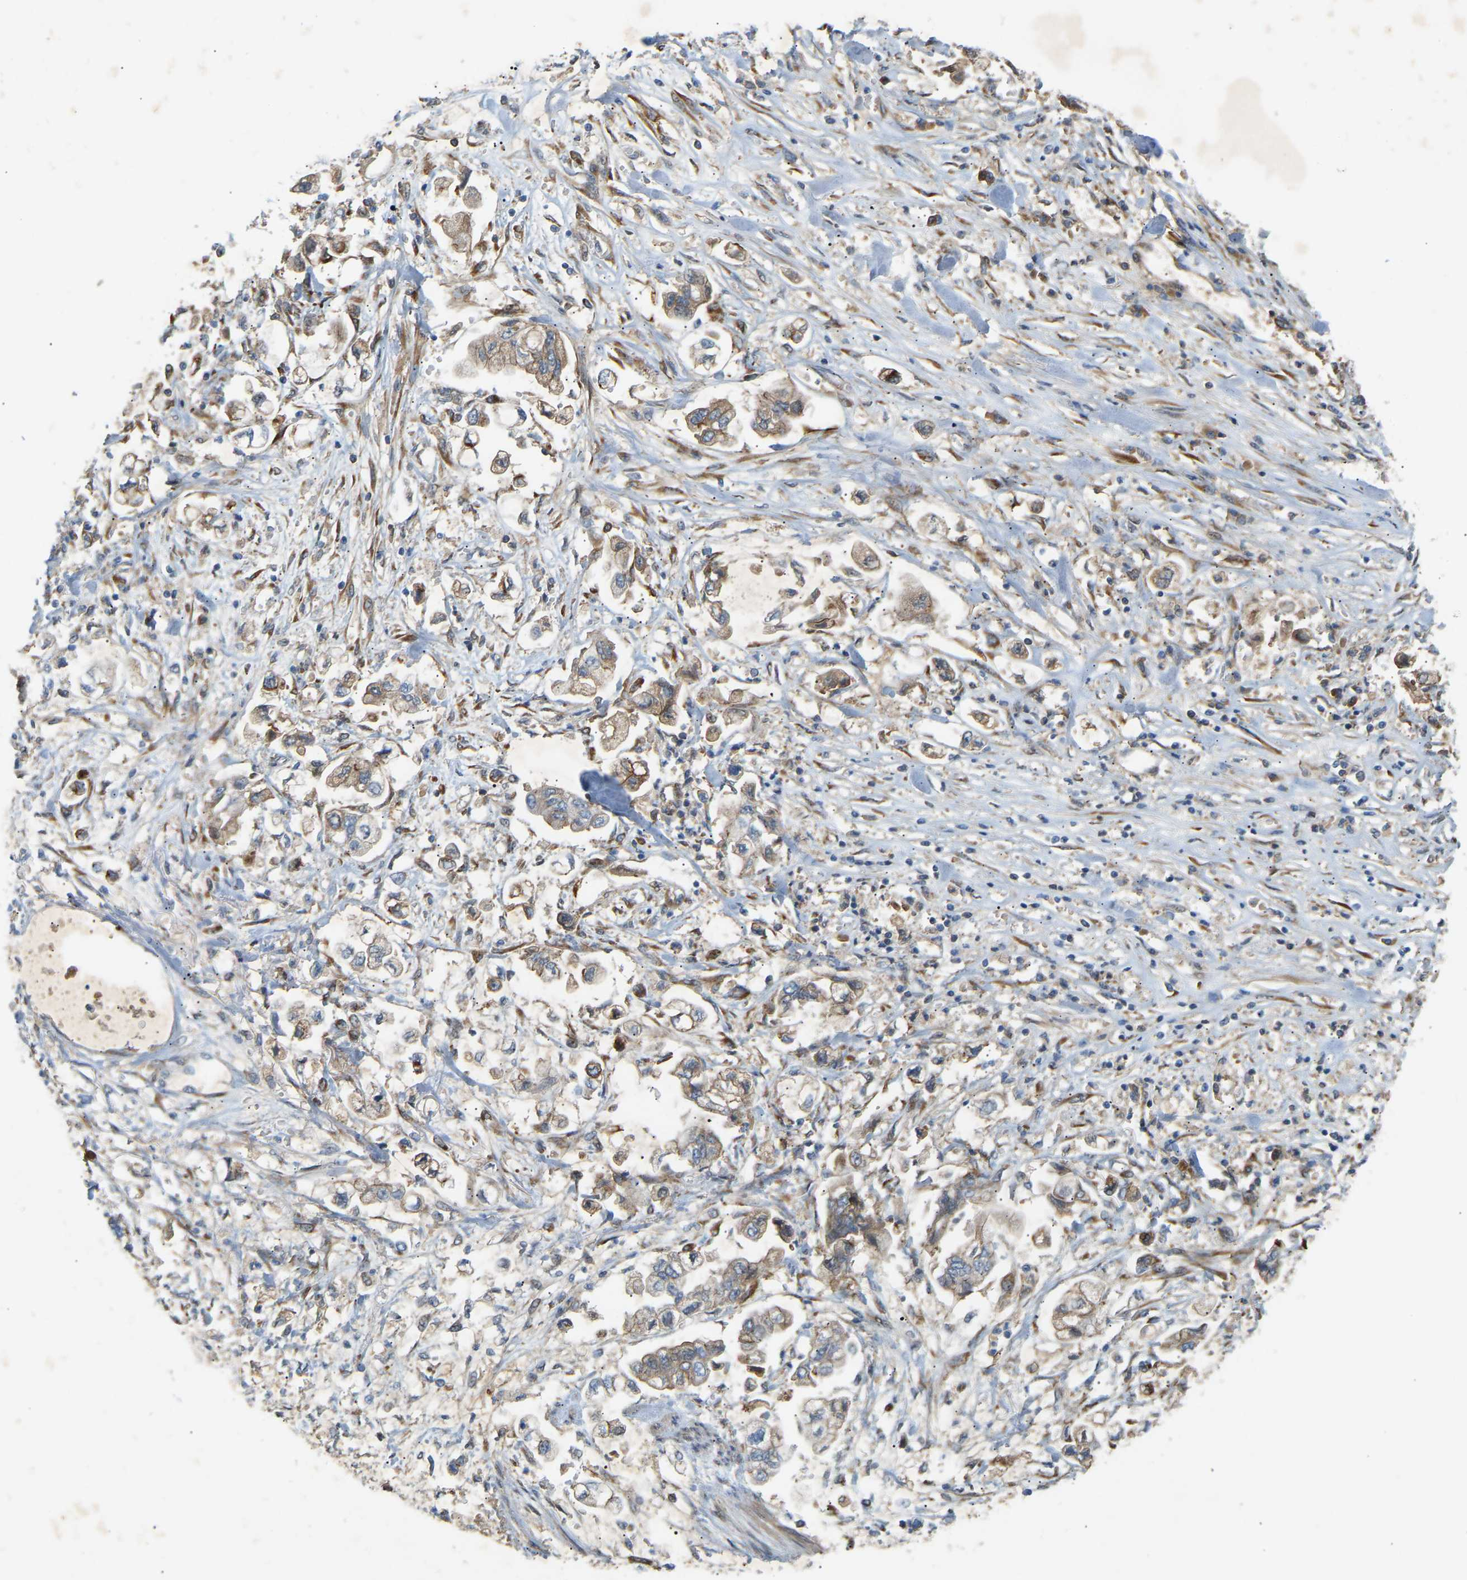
{"staining": {"intensity": "weak", "quantity": ">75%", "location": "cytoplasmic/membranous"}, "tissue": "stomach cancer", "cell_type": "Tumor cells", "image_type": "cancer", "snomed": [{"axis": "morphology", "description": "Normal tissue, NOS"}, {"axis": "morphology", "description": "Adenocarcinoma, NOS"}, {"axis": "topography", "description": "Stomach"}], "caption": "High-power microscopy captured an immunohistochemistry (IHC) histopathology image of stomach cancer (adenocarcinoma), revealing weak cytoplasmic/membranous positivity in about >75% of tumor cells.", "gene": "PTCD1", "patient": {"sex": "male", "age": 62}}